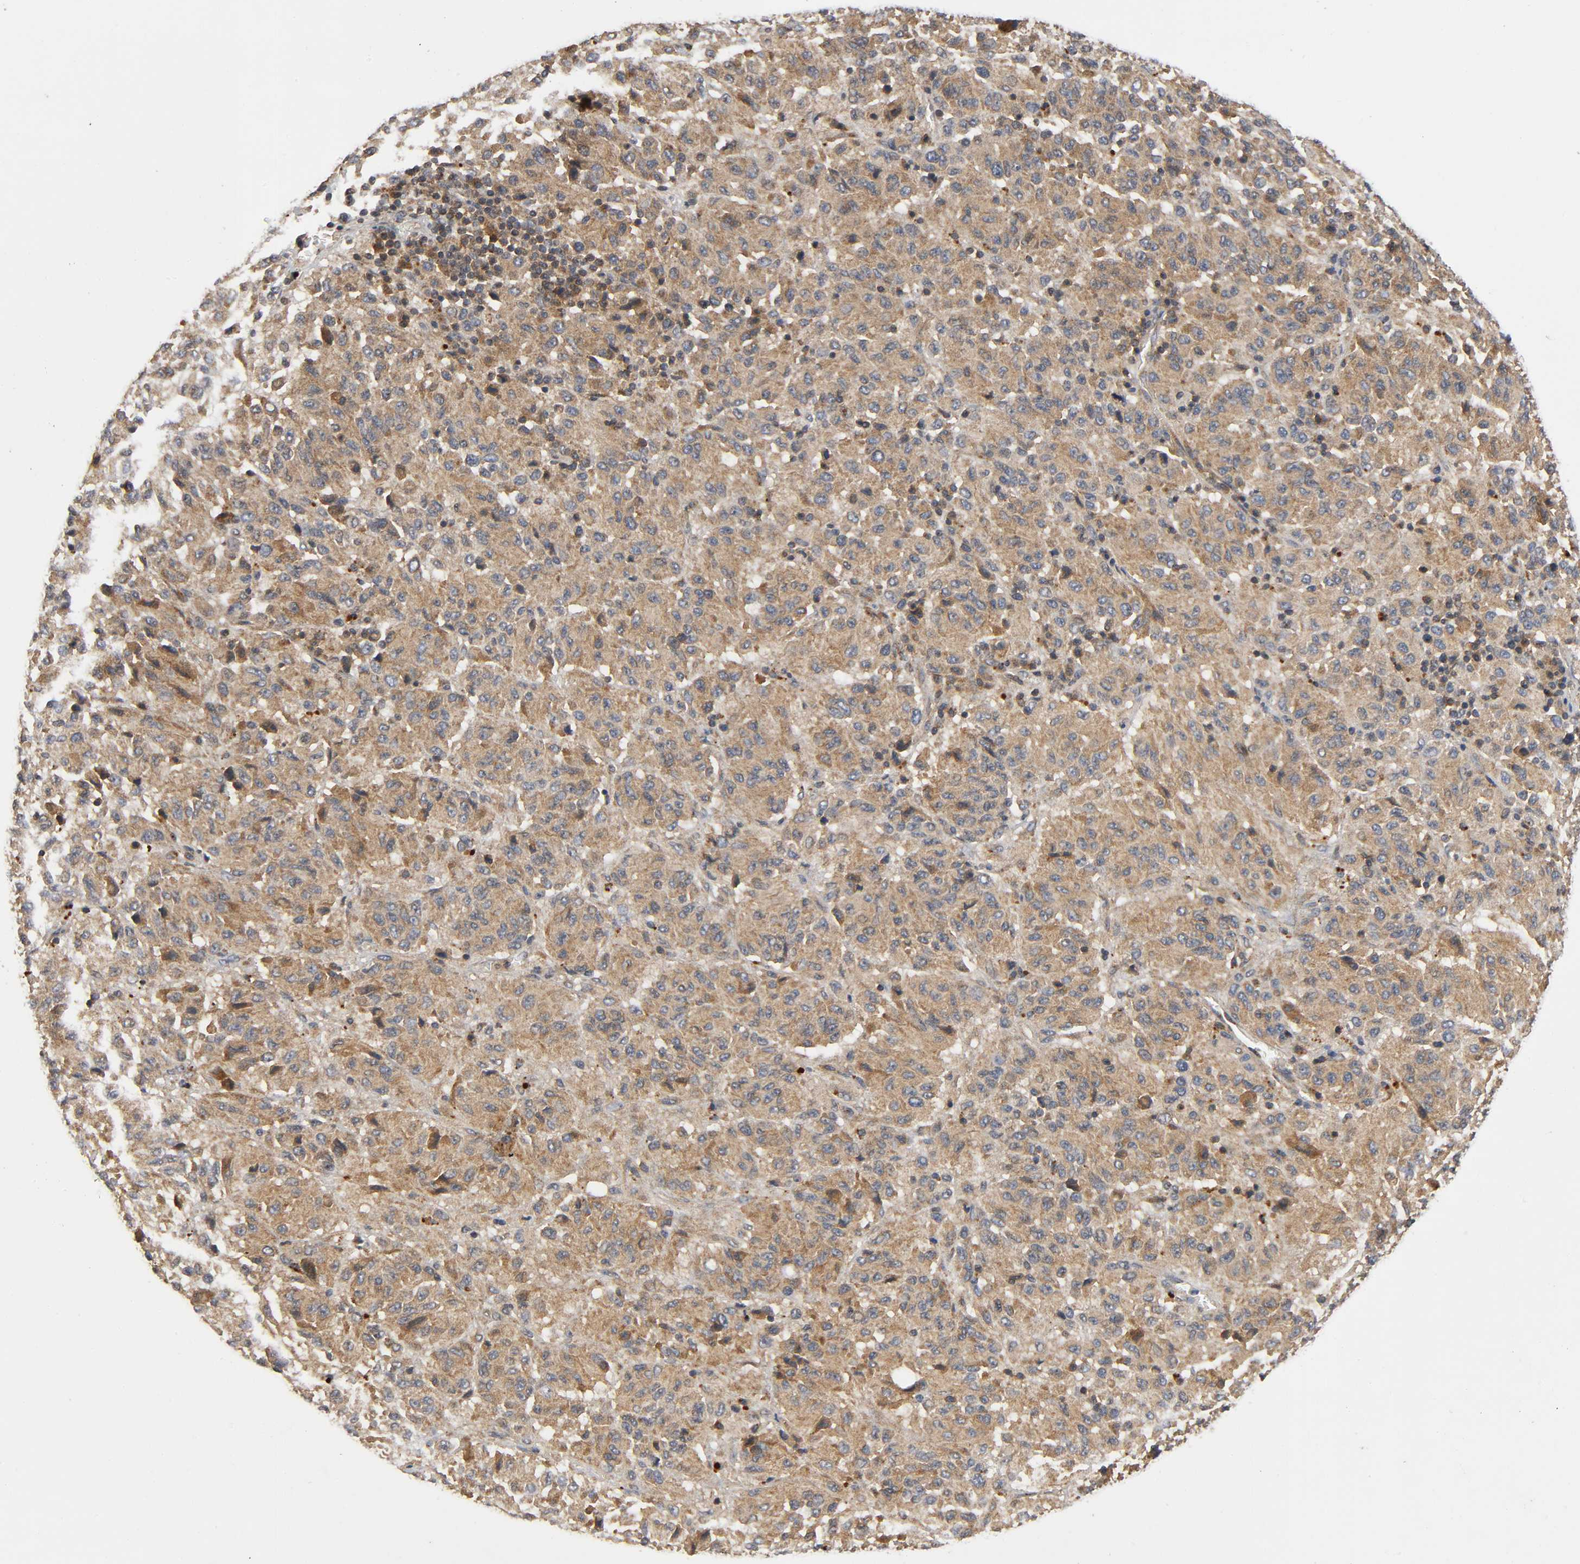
{"staining": {"intensity": "moderate", "quantity": ">75%", "location": "cytoplasmic/membranous"}, "tissue": "melanoma", "cell_type": "Tumor cells", "image_type": "cancer", "snomed": [{"axis": "morphology", "description": "Malignant melanoma, Metastatic site"}, {"axis": "topography", "description": "Lung"}], "caption": "Approximately >75% of tumor cells in human malignant melanoma (metastatic site) reveal moderate cytoplasmic/membranous protein staining as visualized by brown immunohistochemical staining.", "gene": "IKBKB", "patient": {"sex": "male", "age": 64}}